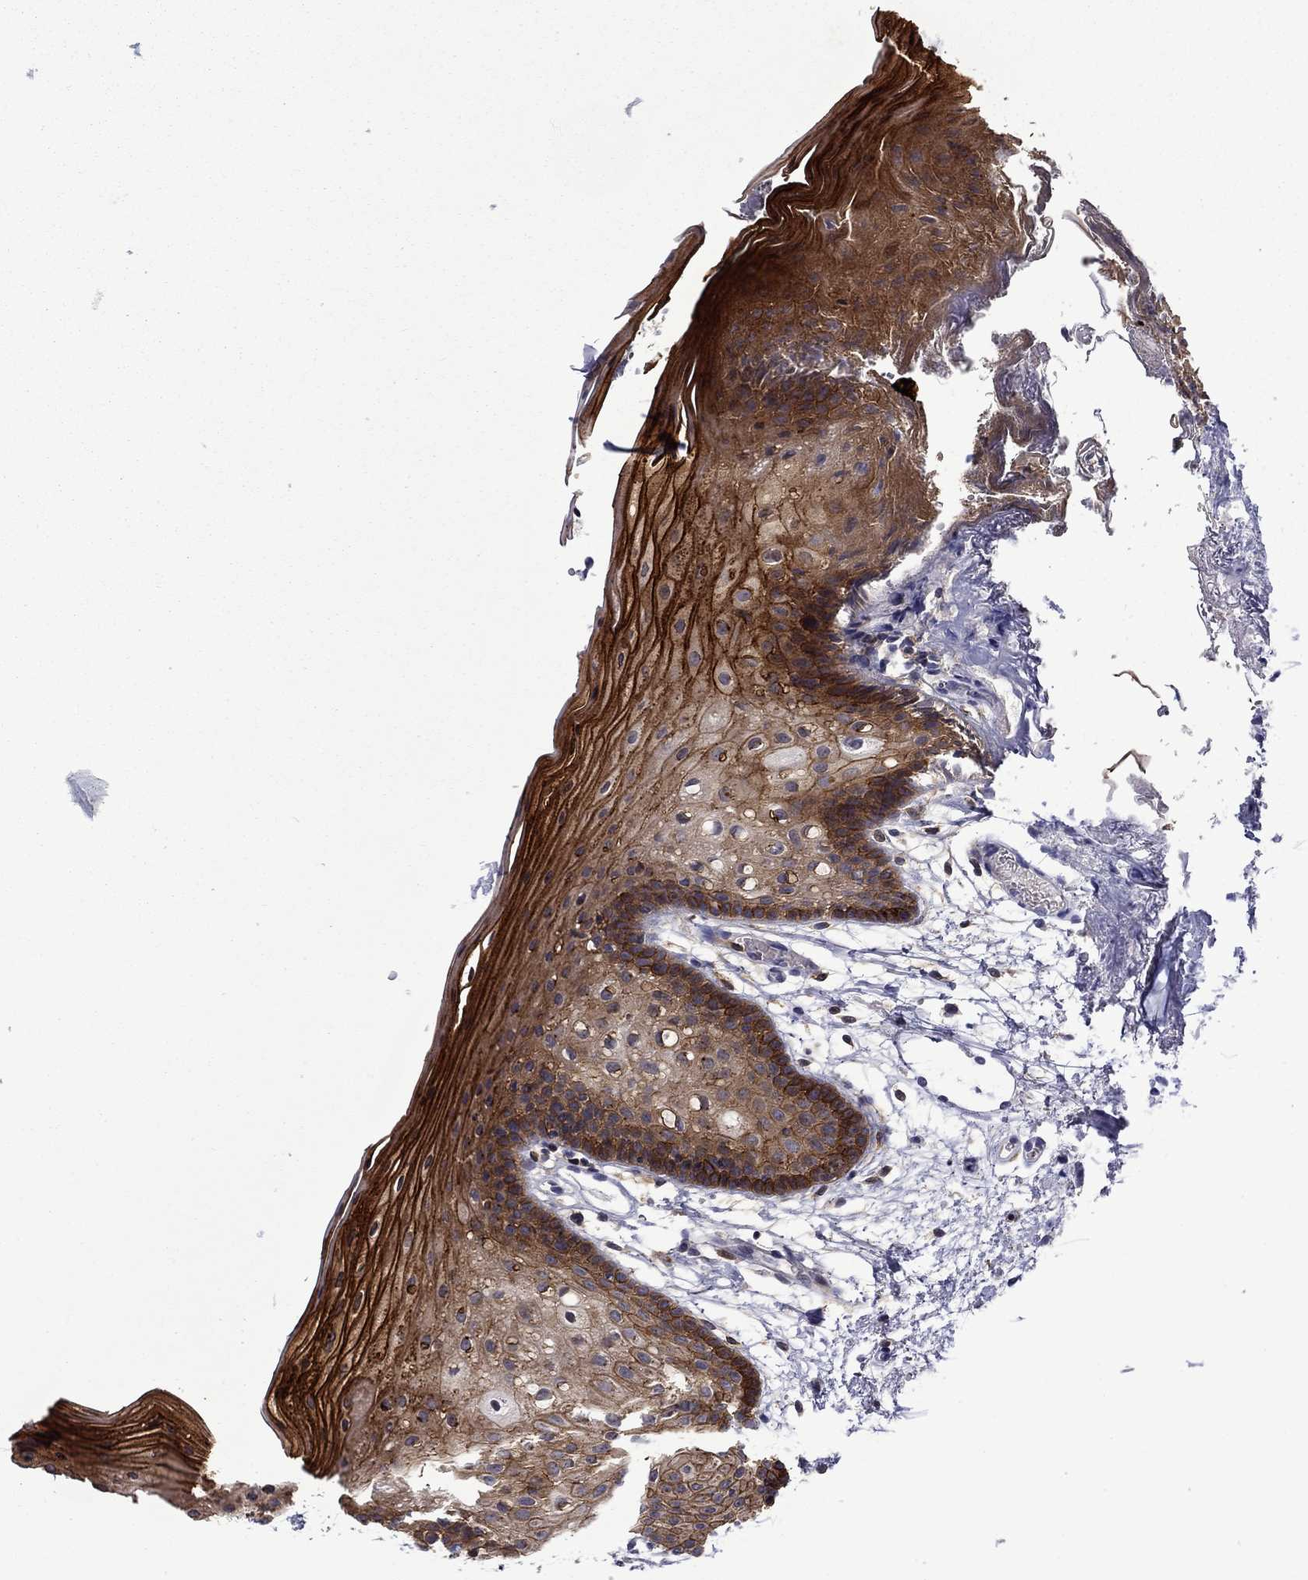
{"staining": {"intensity": "strong", "quantity": ">75%", "location": "cytoplasmic/membranous"}, "tissue": "oral mucosa", "cell_type": "Squamous epithelial cells", "image_type": "normal", "snomed": [{"axis": "morphology", "description": "Normal tissue, NOS"}, {"axis": "topography", "description": "Oral tissue"}, {"axis": "topography", "description": "Tounge, NOS"}], "caption": "Immunohistochemistry photomicrograph of benign oral mucosa stained for a protein (brown), which exhibits high levels of strong cytoplasmic/membranous expression in approximately >75% of squamous epithelial cells.", "gene": "LMO7", "patient": {"sex": "female", "age": 83}}